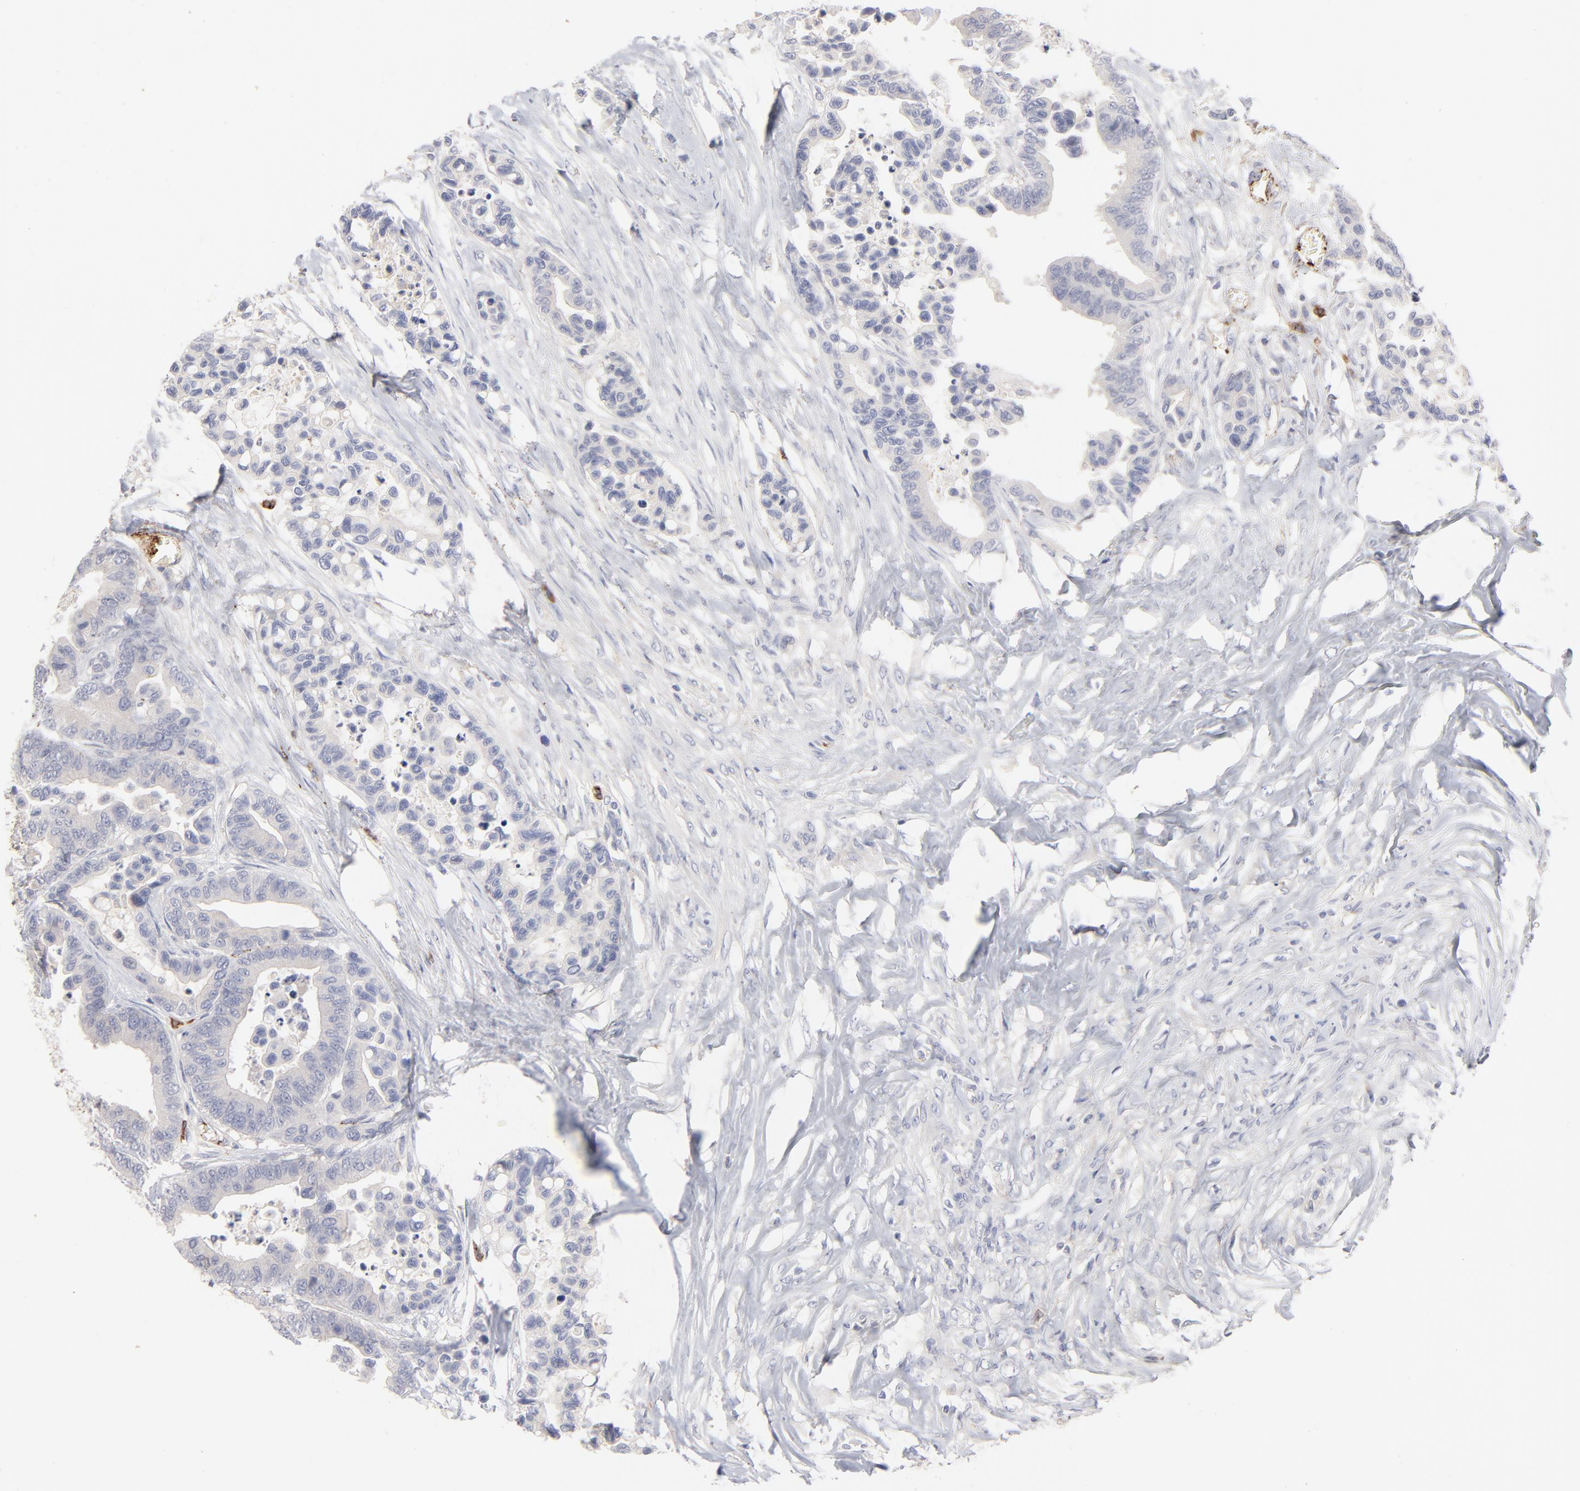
{"staining": {"intensity": "negative", "quantity": "none", "location": "none"}, "tissue": "colorectal cancer", "cell_type": "Tumor cells", "image_type": "cancer", "snomed": [{"axis": "morphology", "description": "Adenocarcinoma, NOS"}, {"axis": "topography", "description": "Colon"}], "caption": "The photomicrograph exhibits no staining of tumor cells in colorectal cancer (adenocarcinoma). The staining was performed using DAB to visualize the protein expression in brown, while the nuclei were stained in blue with hematoxylin (Magnification: 20x).", "gene": "CCR3", "patient": {"sex": "male", "age": 82}}